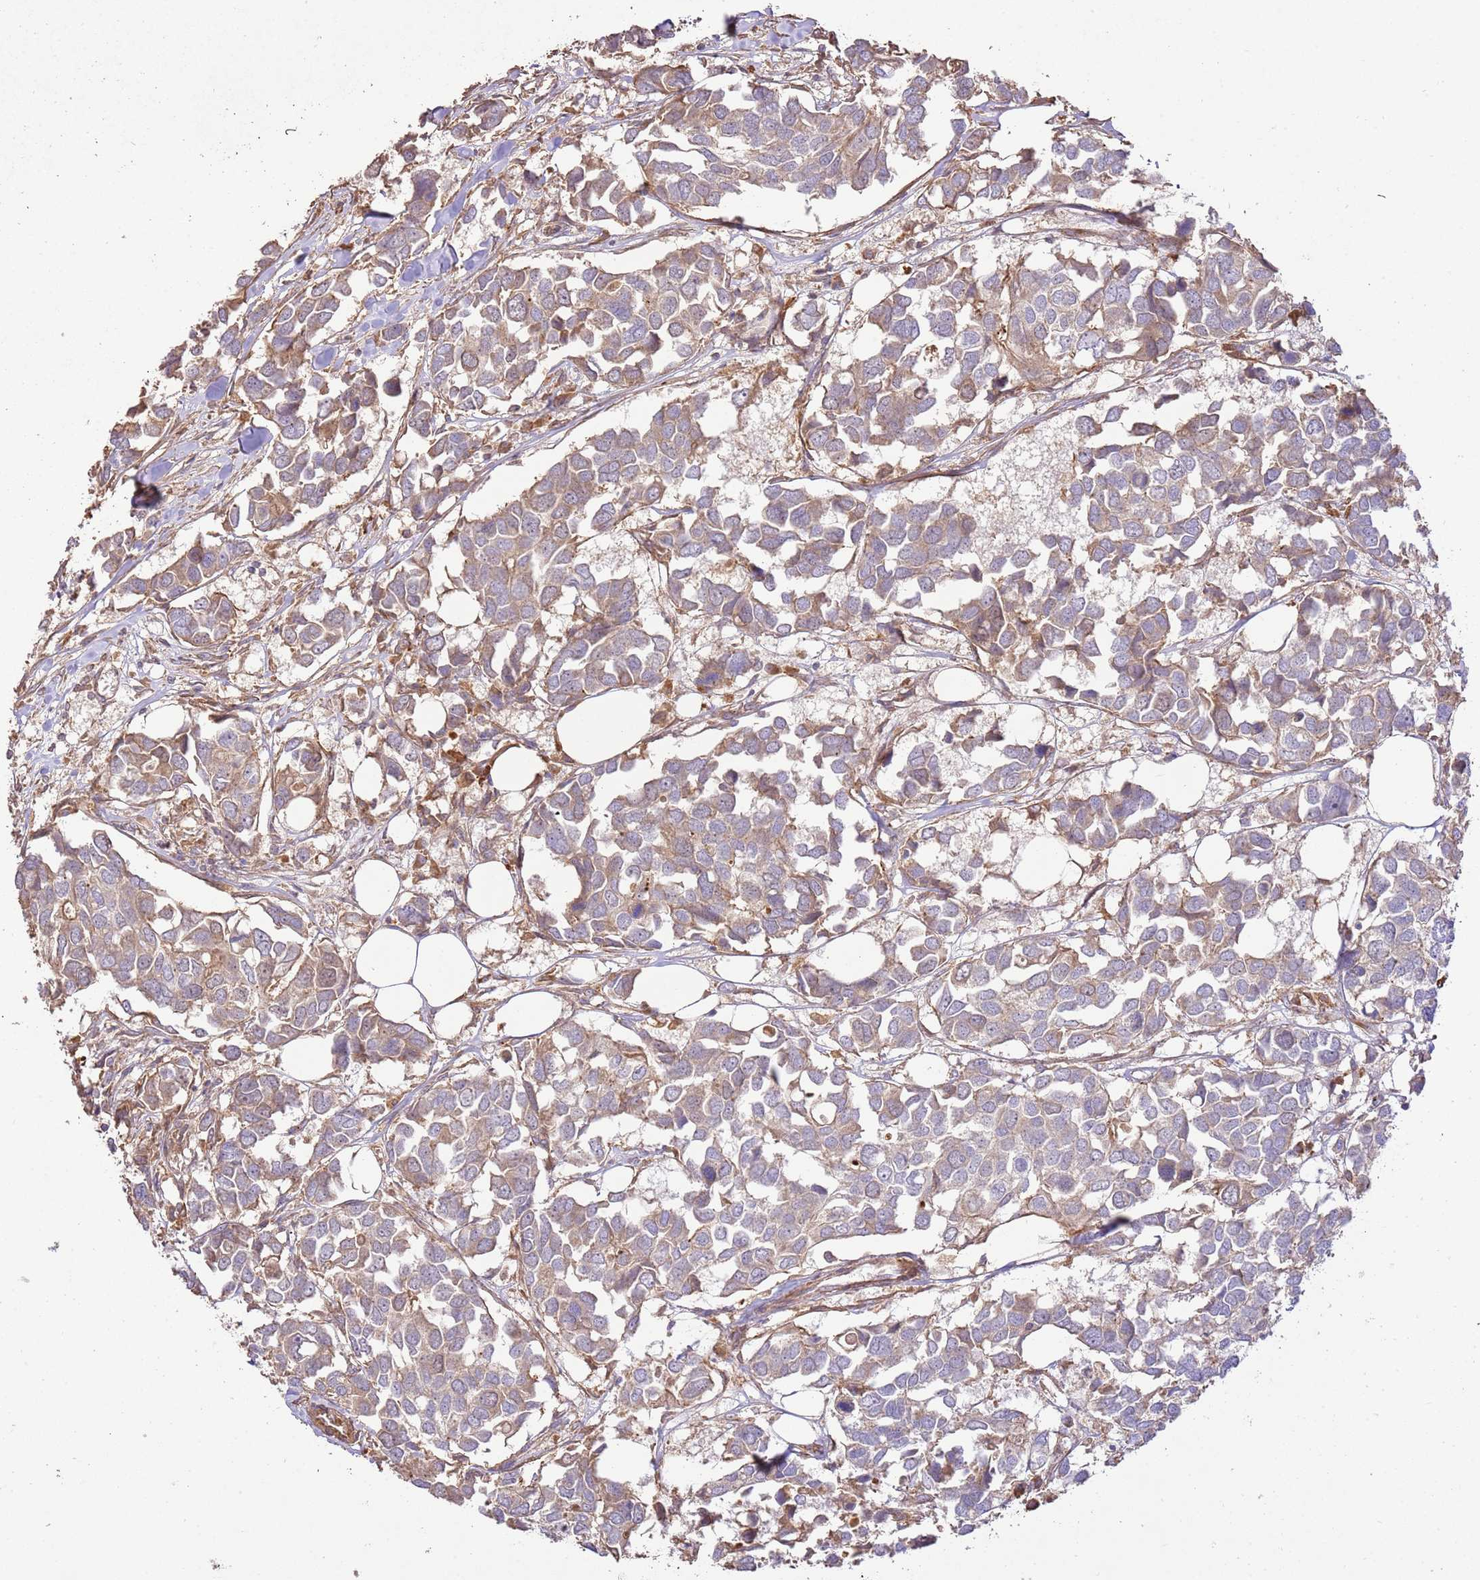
{"staining": {"intensity": "weak", "quantity": "25%-75%", "location": "cytoplasmic/membranous"}, "tissue": "breast cancer", "cell_type": "Tumor cells", "image_type": "cancer", "snomed": [{"axis": "morphology", "description": "Duct carcinoma"}, {"axis": "topography", "description": "Breast"}], "caption": "An IHC image of tumor tissue is shown. Protein staining in brown highlights weak cytoplasmic/membranous positivity in breast cancer (invasive ductal carcinoma) within tumor cells.", "gene": "CEP55", "patient": {"sex": "female", "age": 83}}